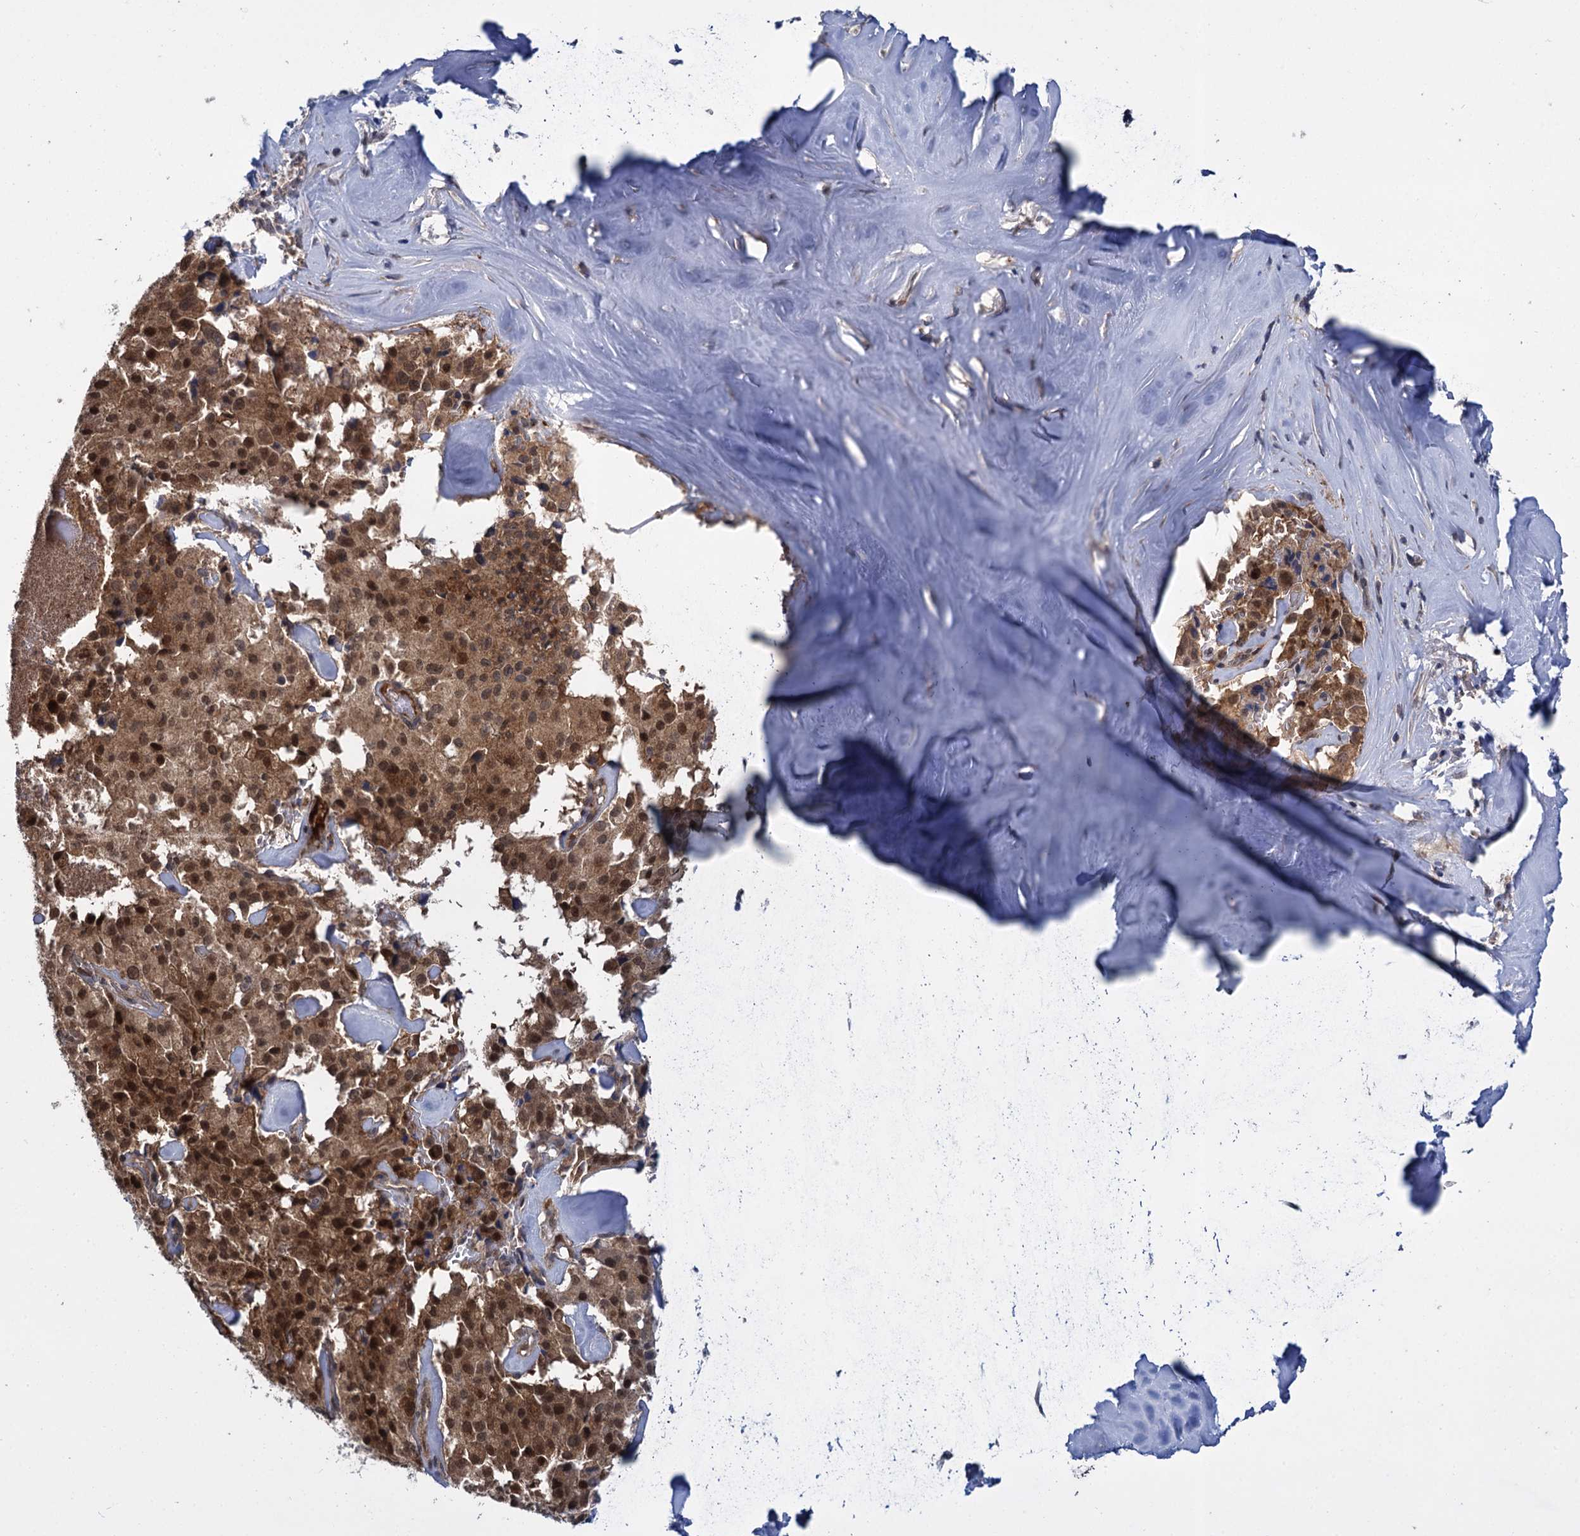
{"staining": {"intensity": "strong", "quantity": ">75%", "location": "cytoplasmic/membranous,nuclear"}, "tissue": "pancreatic cancer", "cell_type": "Tumor cells", "image_type": "cancer", "snomed": [{"axis": "morphology", "description": "Adenocarcinoma, NOS"}, {"axis": "topography", "description": "Pancreas"}], "caption": "Immunohistochemistry (IHC) of human pancreatic adenocarcinoma reveals high levels of strong cytoplasmic/membranous and nuclear expression in about >75% of tumor cells. (IHC, brightfield microscopy, high magnification).", "gene": "GLO1", "patient": {"sex": "male", "age": 65}}